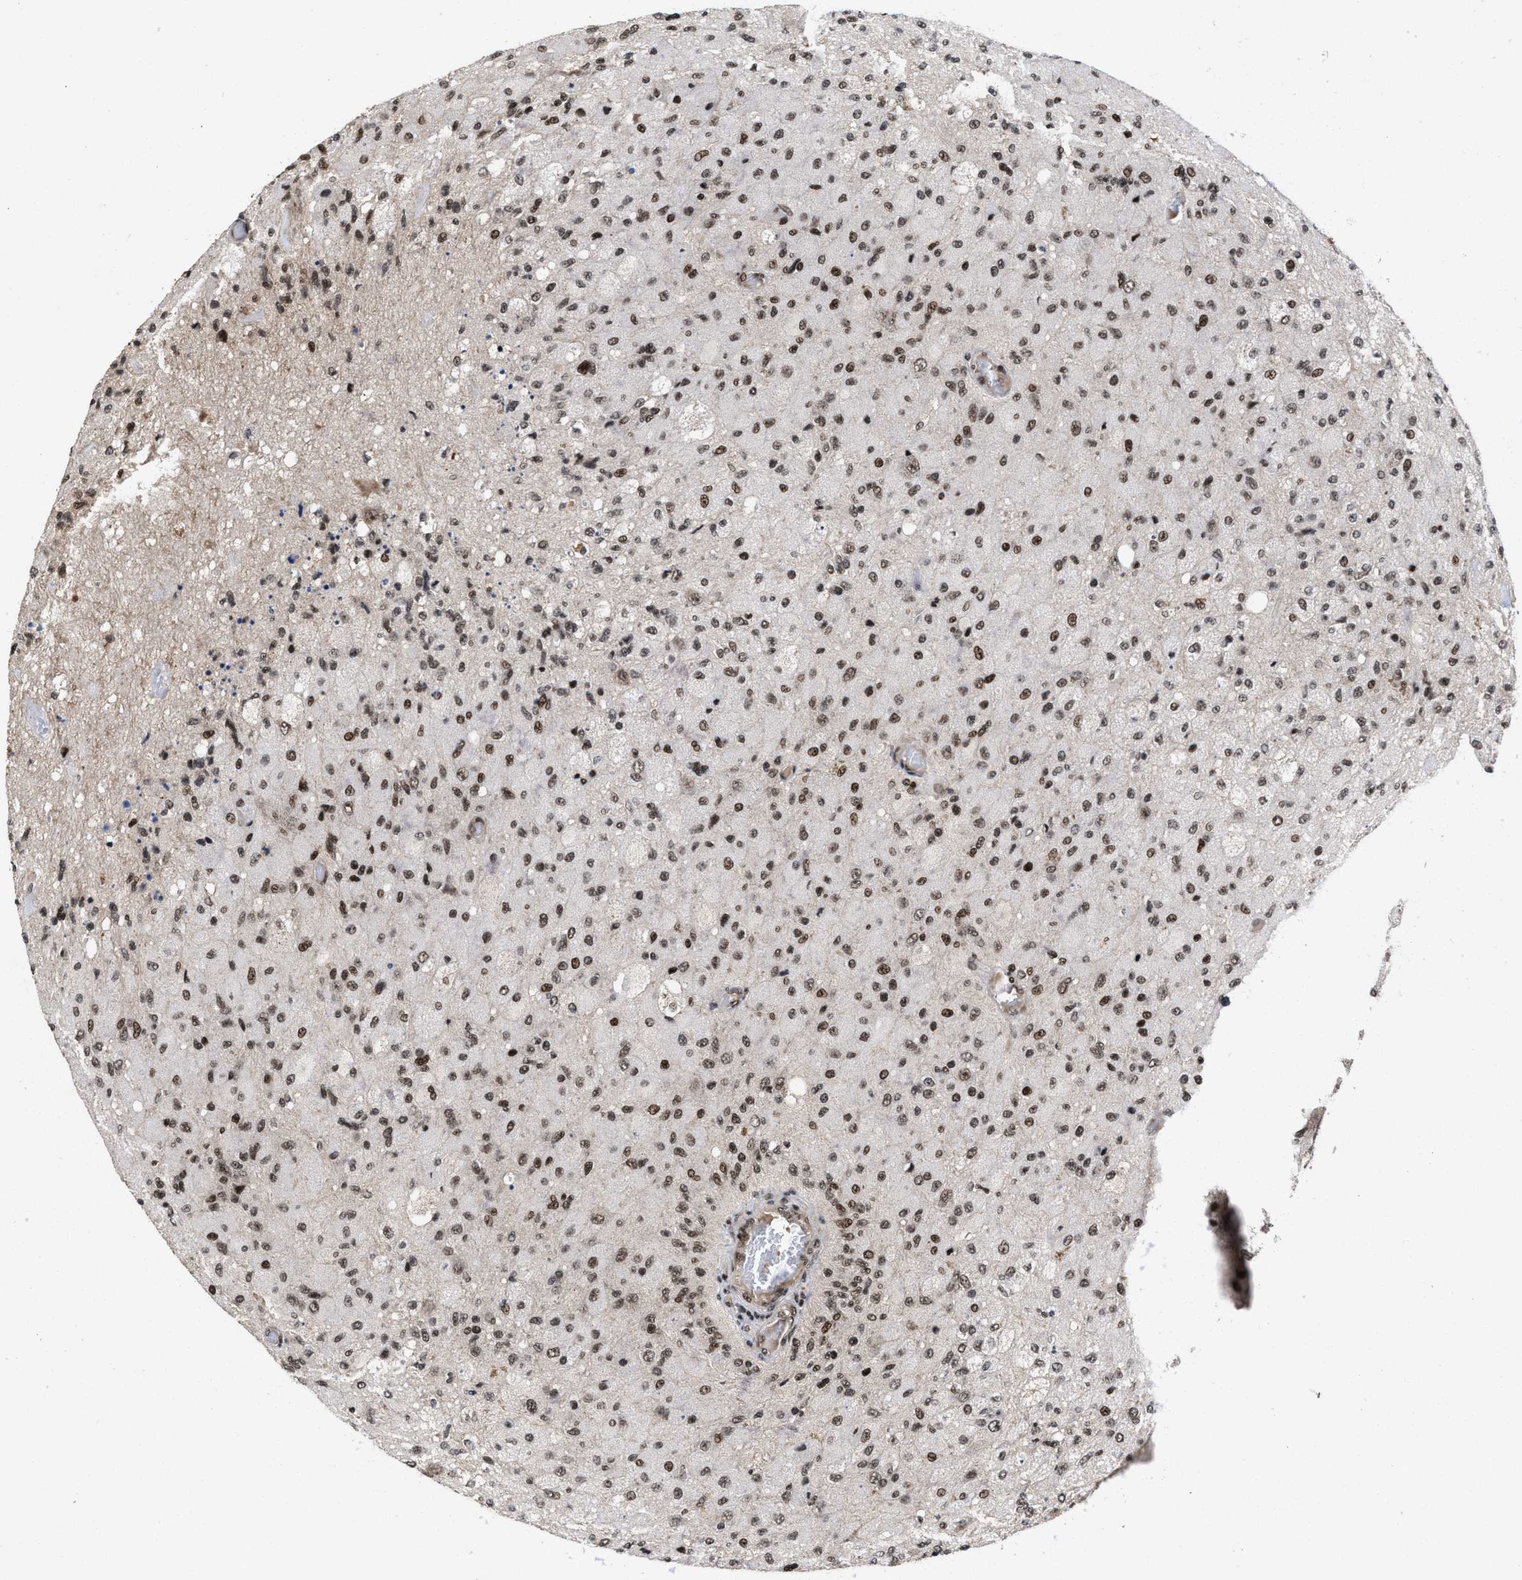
{"staining": {"intensity": "moderate", "quantity": ">75%", "location": "nuclear"}, "tissue": "glioma", "cell_type": "Tumor cells", "image_type": "cancer", "snomed": [{"axis": "morphology", "description": "Normal tissue, NOS"}, {"axis": "morphology", "description": "Glioma, malignant, High grade"}, {"axis": "topography", "description": "Cerebral cortex"}], "caption": "This is a histology image of IHC staining of glioma, which shows moderate expression in the nuclear of tumor cells.", "gene": "WIZ", "patient": {"sex": "male", "age": 77}}